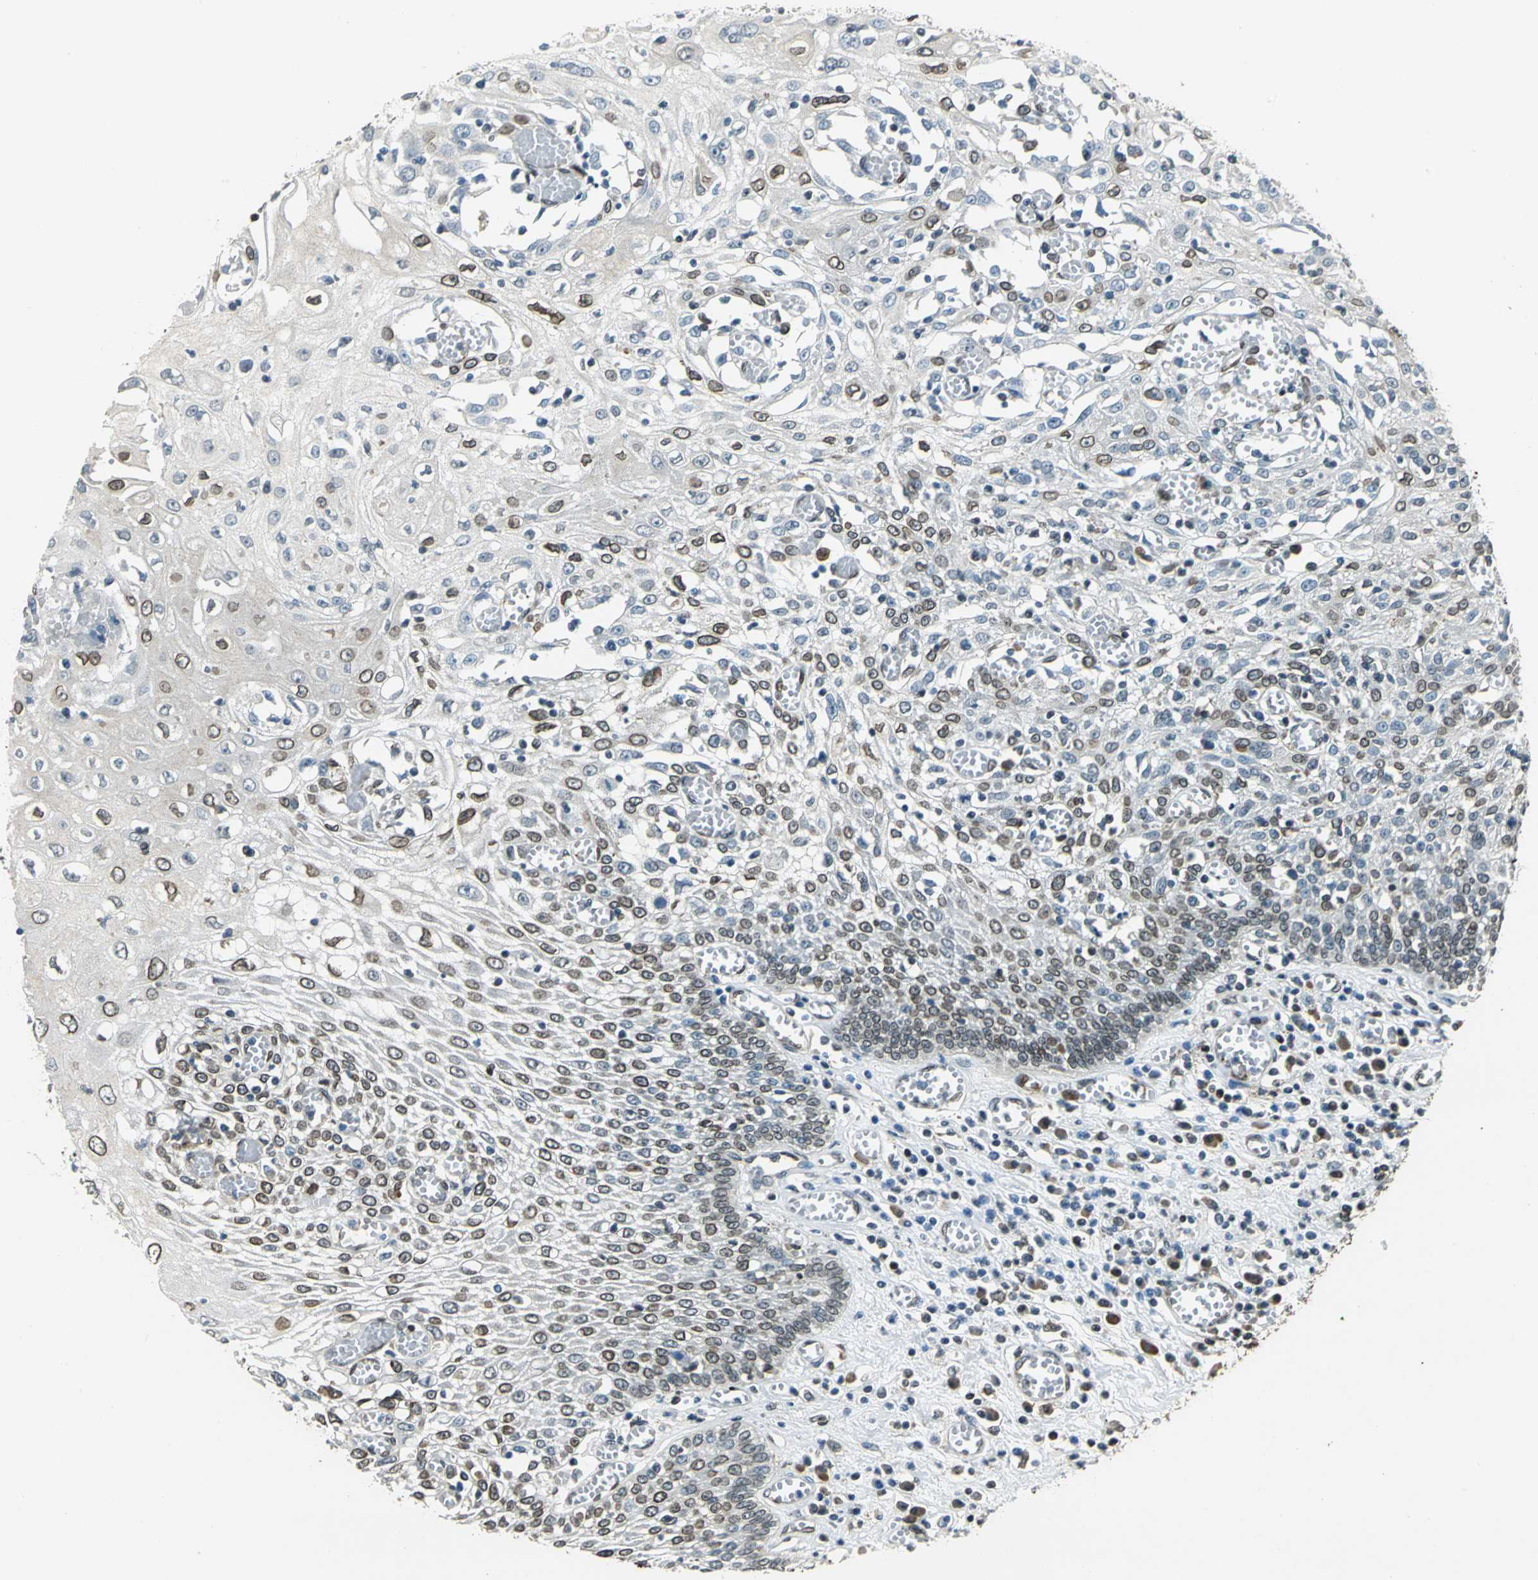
{"staining": {"intensity": "strong", "quantity": "25%-75%", "location": "nuclear"}, "tissue": "esophagus", "cell_type": "Squamous epithelial cells", "image_type": "normal", "snomed": [{"axis": "morphology", "description": "Normal tissue, NOS"}, {"axis": "morphology", "description": "Squamous cell carcinoma, NOS"}, {"axis": "topography", "description": "Esophagus"}], "caption": "Brown immunohistochemical staining in unremarkable human esophagus exhibits strong nuclear staining in about 25%-75% of squamous epithelial cells.", "gene": "BRIP1", "patient": {"sex": "male", "age": 65}}